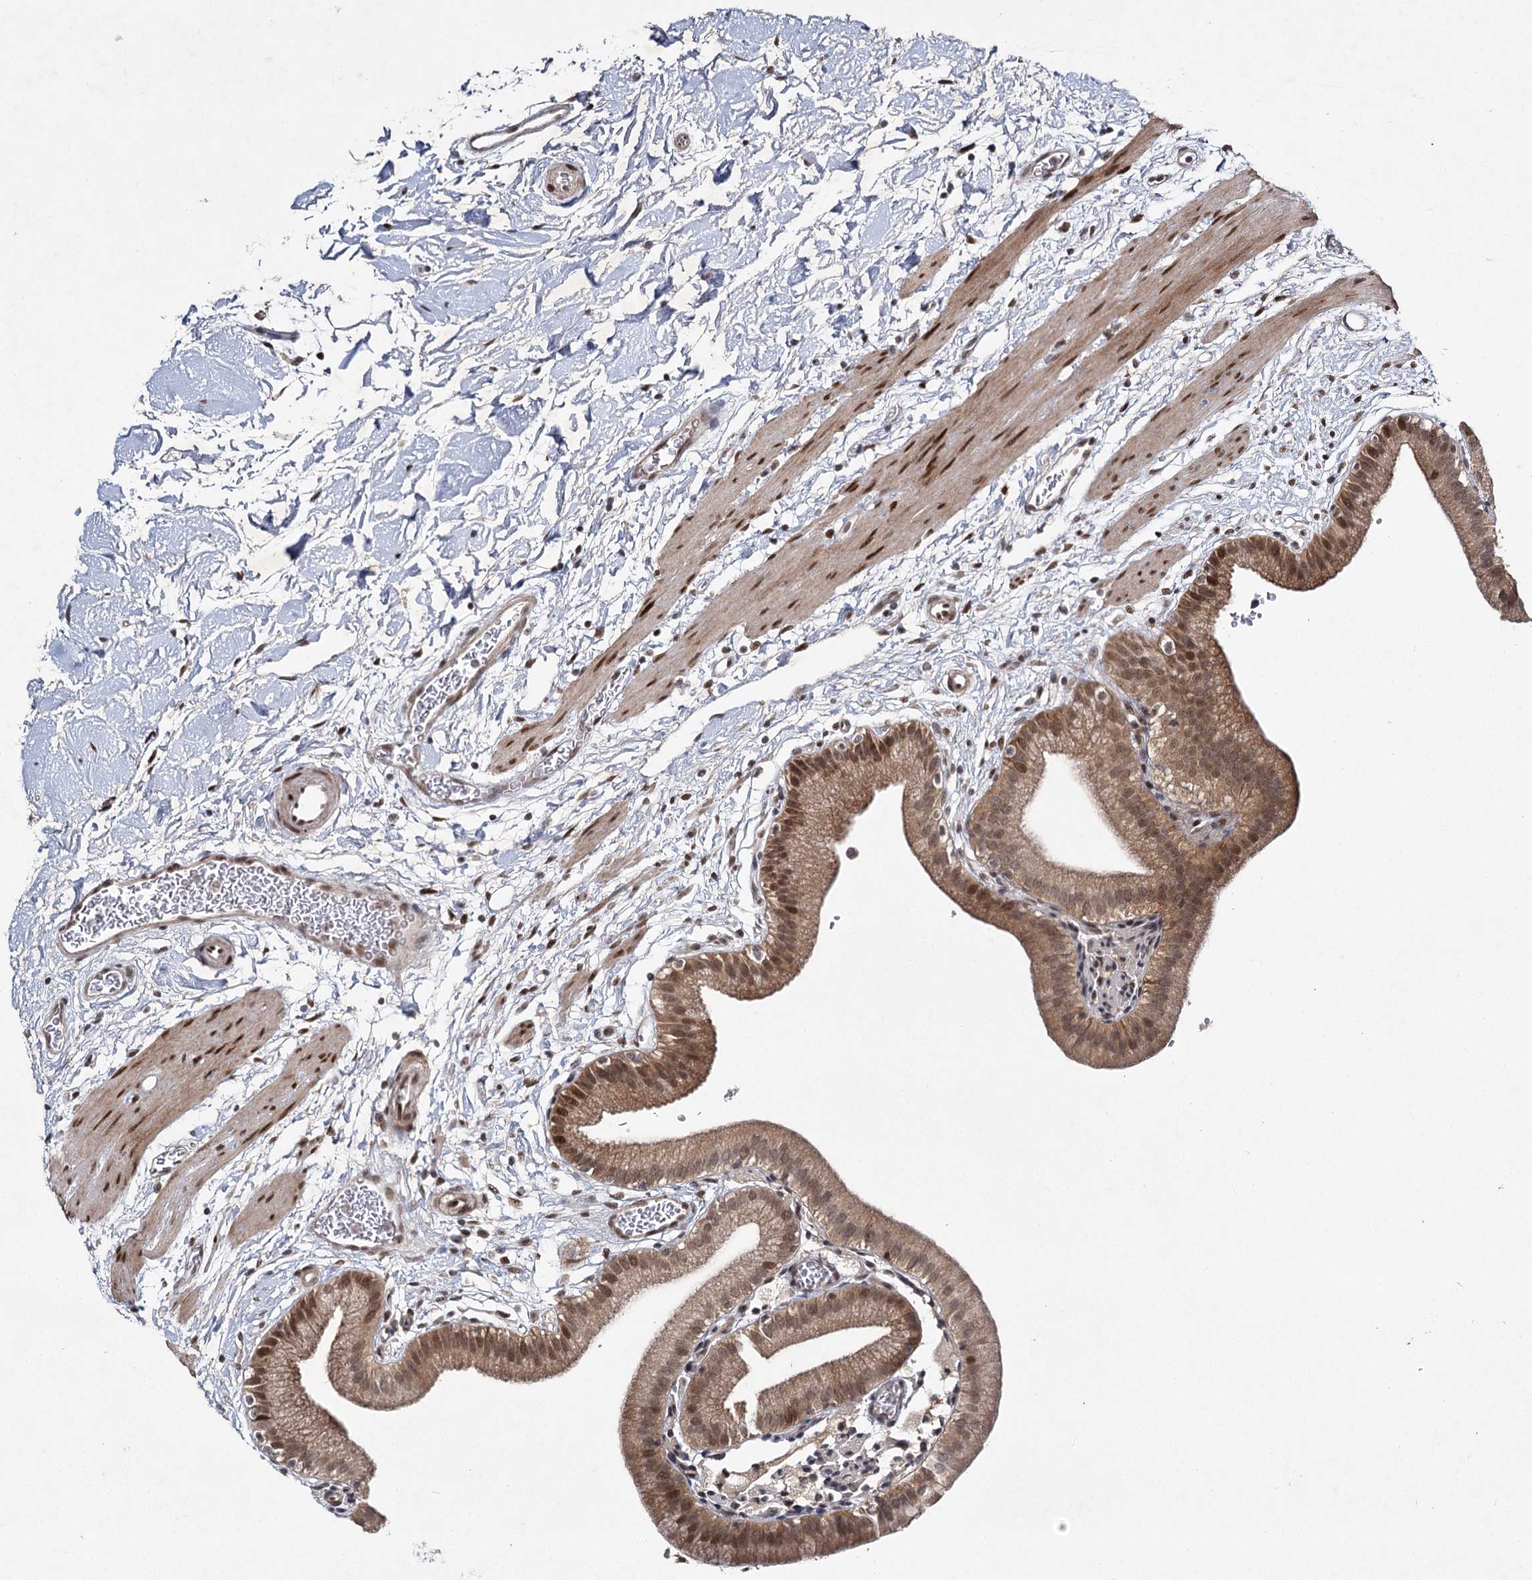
{"staining": {"intensity": "moderate", "quantity": ">75%", "location": "cytoplasmic/membranous,nuclear"}, "tissue": "gallbladder", "cell_type": "Glandular cells", "image_type": "normal", "snomed": [{"axis": "morphology", "description": "Normal tissue, NOS"}, {"axis": "topography", "description": "Gallbladder"}], "caption": "Moderate cytoplasmic/membranous,nuclear positivity is appreciated in about >75% of glandular cells in benign gallbladder.", "gene": "DCUN1D4", "patient": {"sex": "male", "age": 55}}